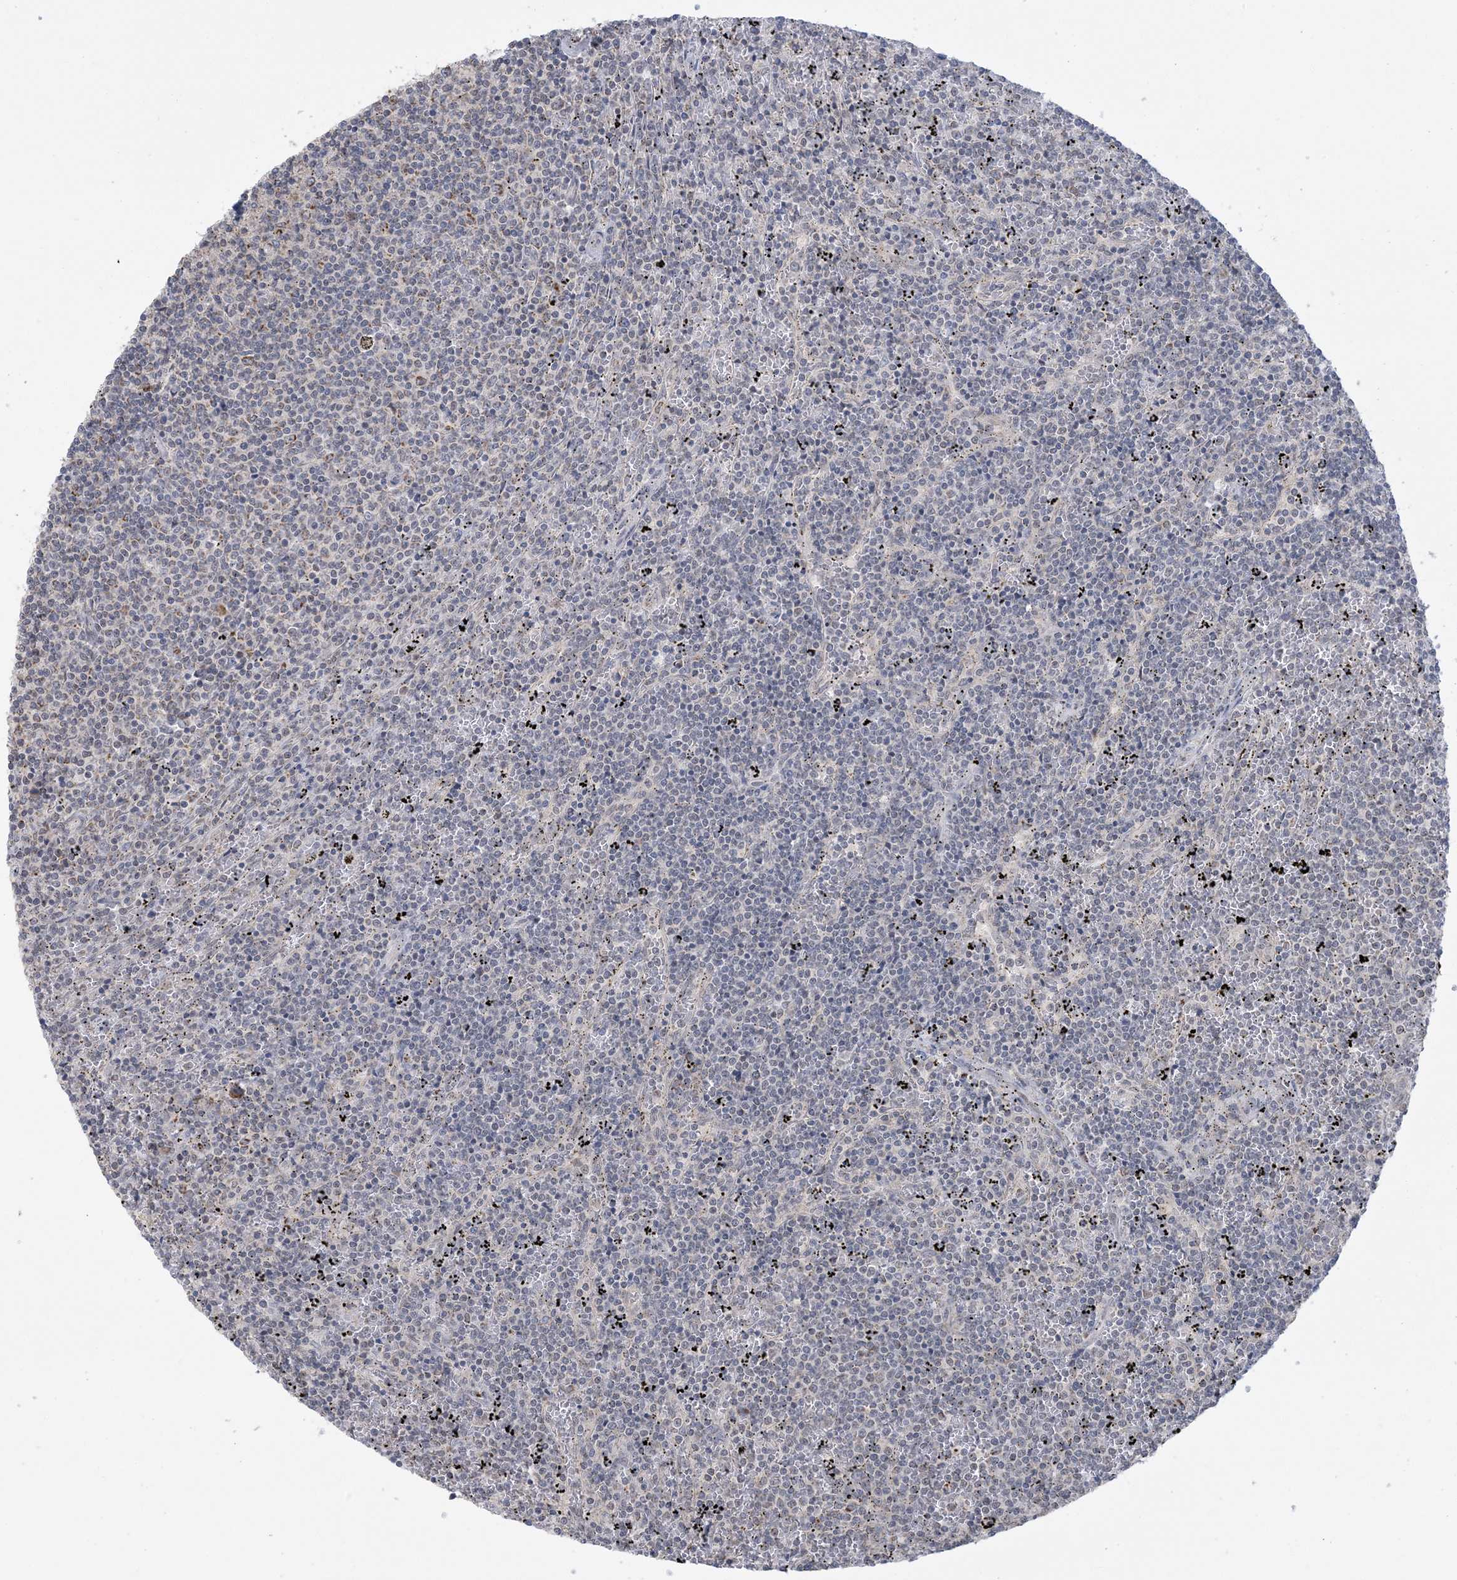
{"staining": {"intensity": "negative", "quantity": "none", "location": "none"}, "tissue": "lymphoma", "cell_type": "Tumor cells", "image_type": "cancer", "snomed": [{"axis": "morphology", "description": "Malignant lymphoma, non-Hodgkin's type, Low grade"}, {"axis": "topography", "description": "Spleen"}], "caption": "Immunohistochemistry (IHC) of lymphoma demonstrates no expression in tumor cells.", "gene": "TRMT10C", "patient": {"sex": "female", "age": 50}}